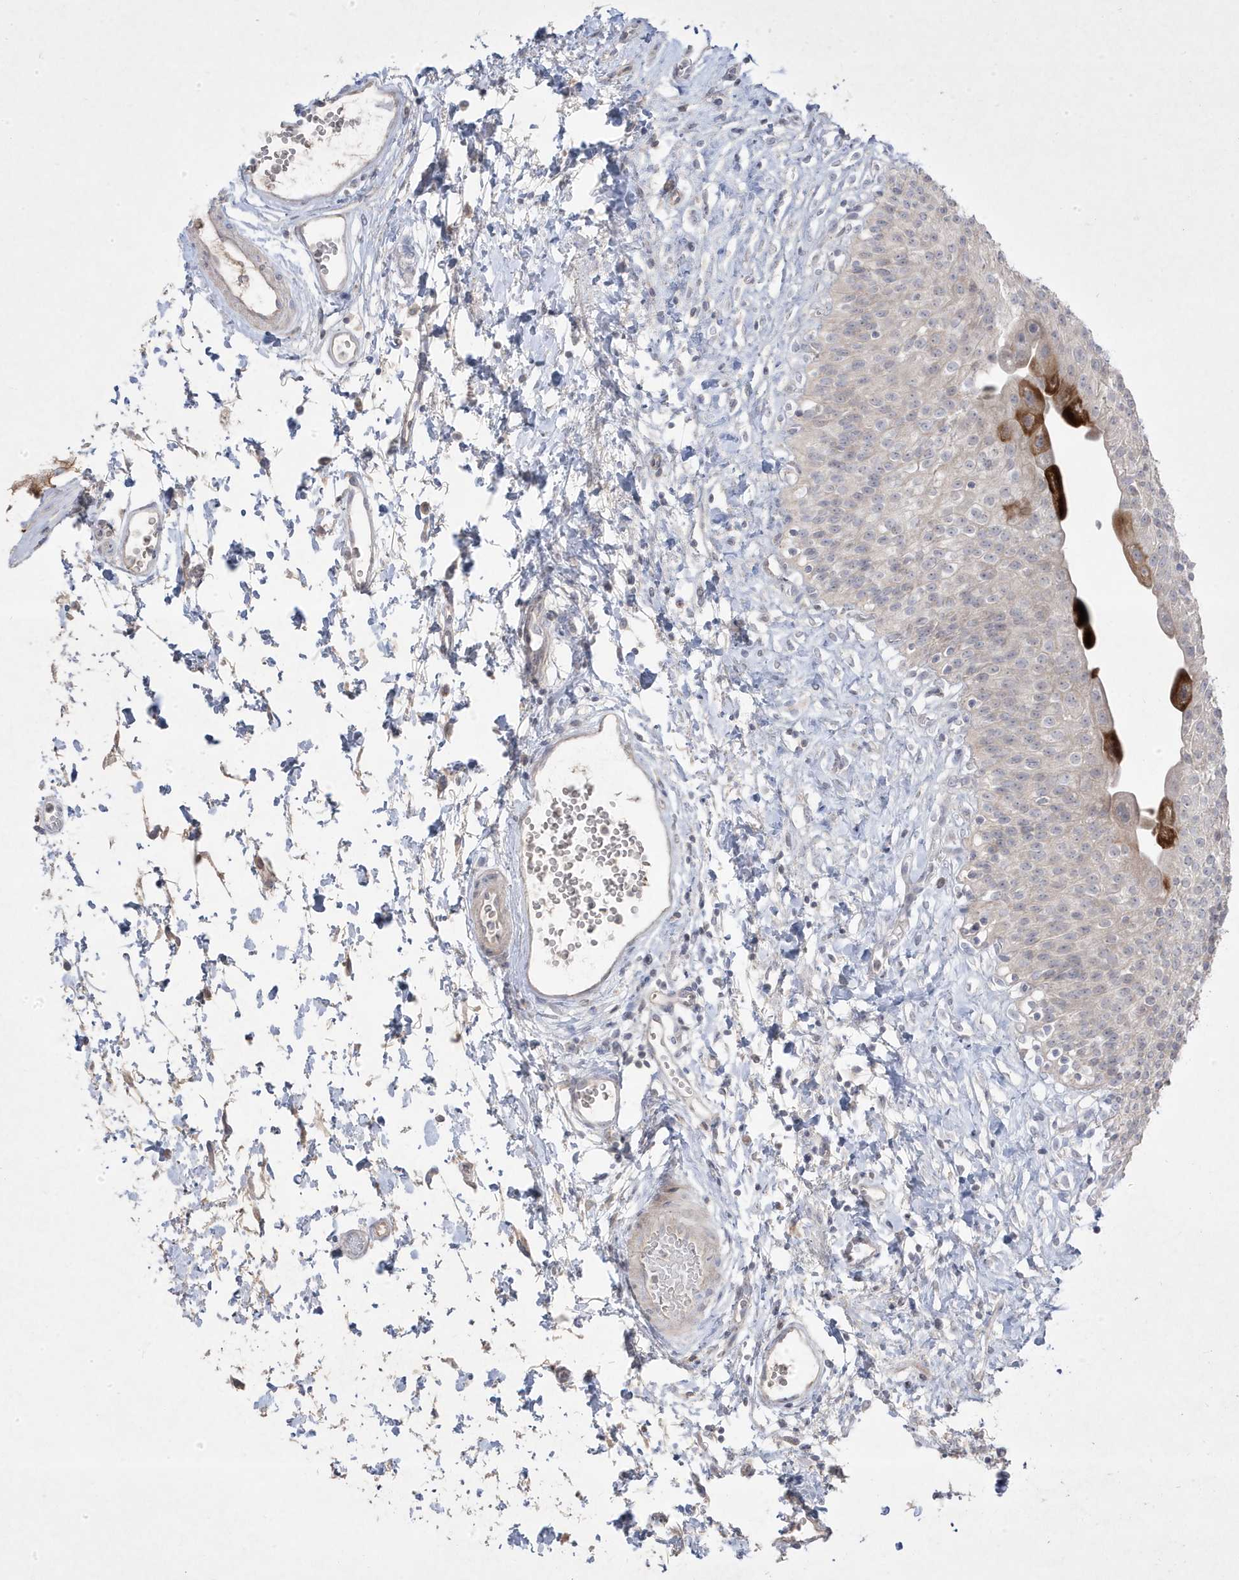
{"staining": {"intensity": "strong", "quantity": "<25%", "location": "cytoplasmic/membranous"}, "tissue": "urinary bladder", "cell_type": "Urothelial cells", "image_type": "normal", "snomed": [{"axis": "morphology", "description": "Normal tissue, NOS"}, {"axis": "topography", "description": "Urinary bladder"}], "caption": "IHC histopathology image of unremarkable urinary bladder stained for a protein (brown), which displays medium levels of strong cytoplasmic/membranous positivity in approximately <25% of urothelial cells.", "gene": "RGL4", "patient": {"sex": "male", "age": 51}}